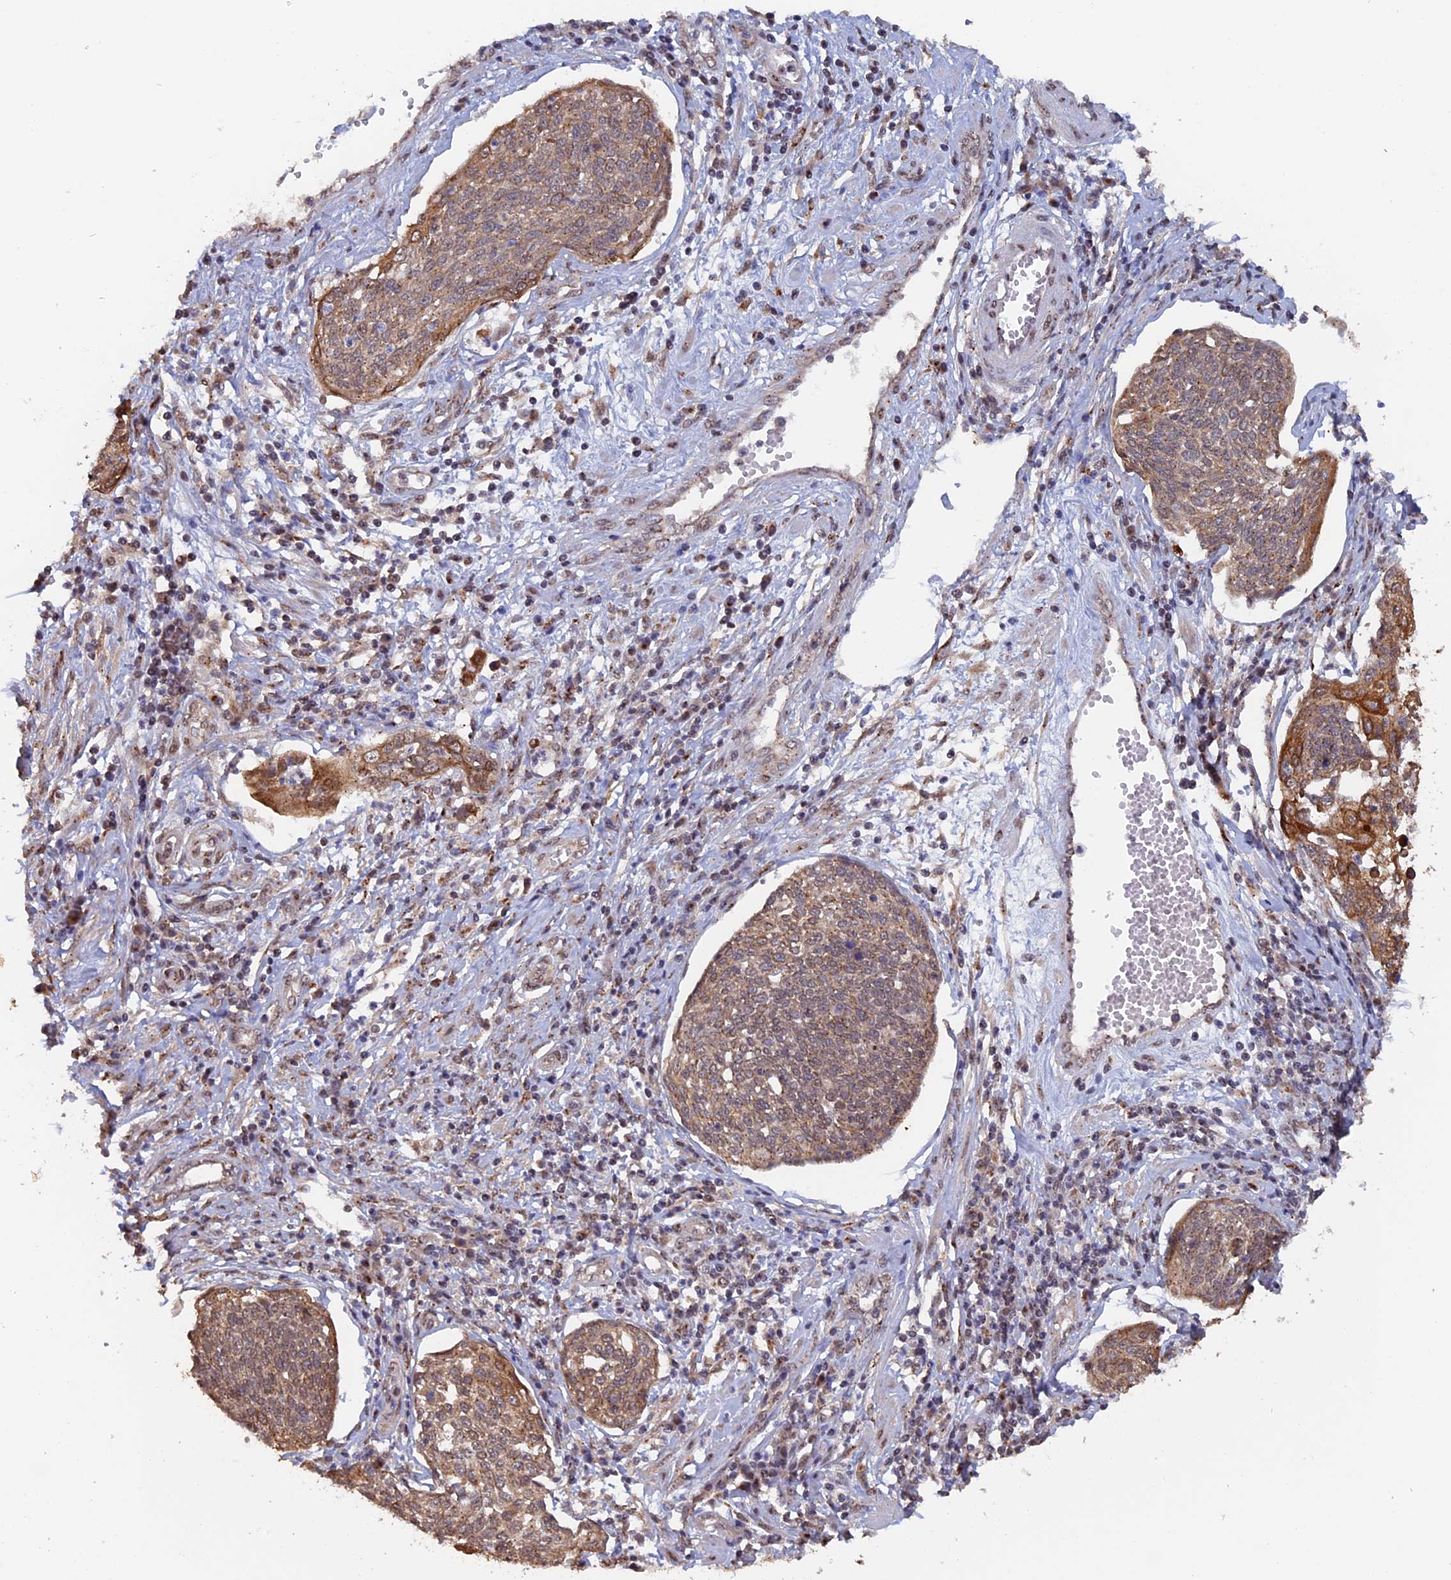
{"staining": {"intensity": "moderate", "quantity": ">75%", "location": "cytoplasmic/membranous"}, "tissue": "cervical cancer", "cell_type": "Tumor cells", "image_type": "cancer", "snomed": [{"axis": "morphology", "description": "Squamous cell carcinoma, NOS"}, {"axis": "topography", "description": "Cervix"}], "caption": "Protein staining shows moderate cytoplasmic/membranous expression in approximately >75% of tumor cells in cervical cancer (squamous cell carcinoma).", "gene": "PIGQ", "patient": {"sex": "female", "age": 34}}